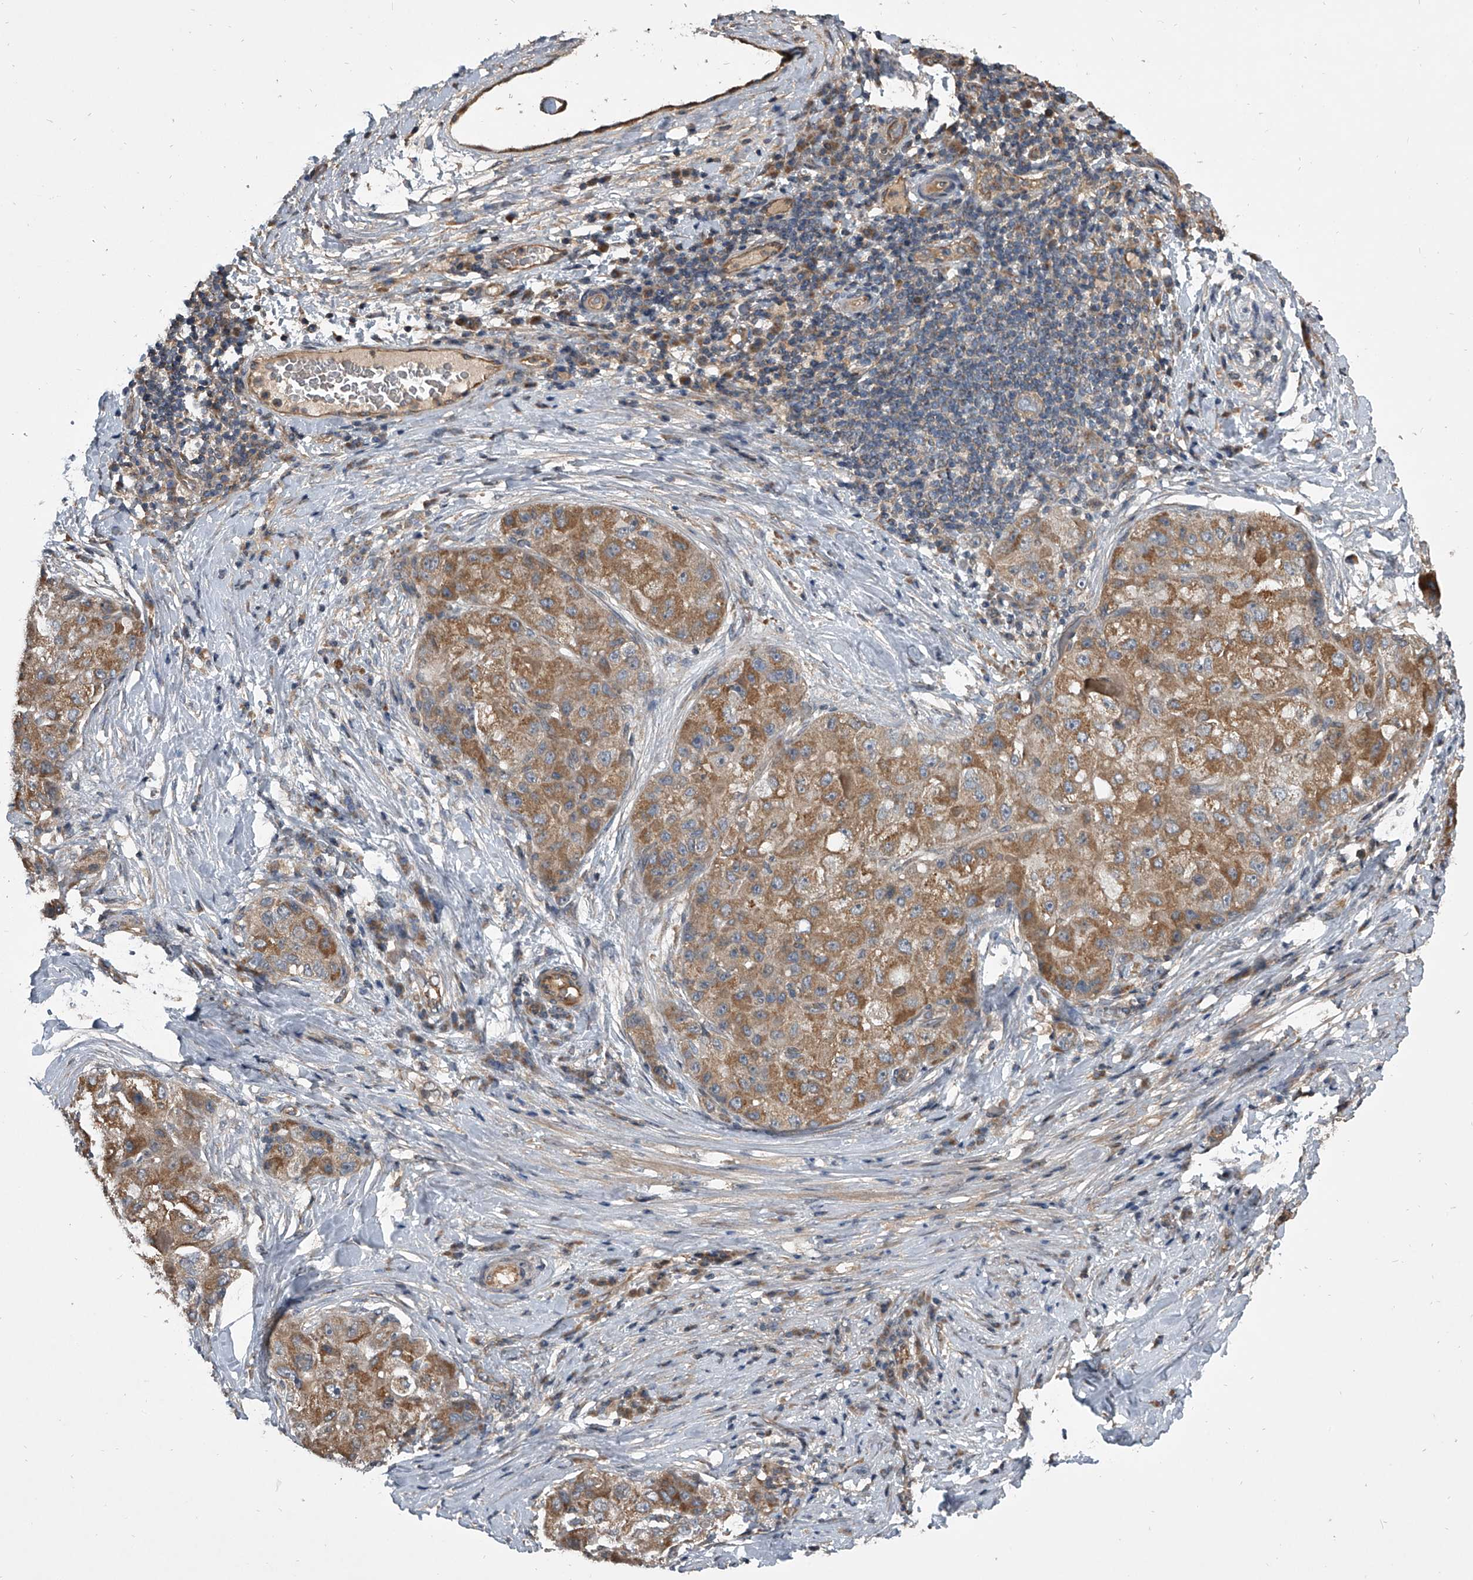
{"staining": {"intensity": "moderate", "quantity": ">75%", "location": "cytoplasmic/membranous"}, "tissue": "liver cancer", "cell_type": "Tumor cells", "image_type": "cancer", "snomed": [{"axis": "morphology", "description": "Carcinoma, Hepatocellular, NOS"}, {"axis": "topography", "description": "Liver"}], "caption": "Immunohistochemical staining of liver hepatocellular carcinoma reveals medium levels of moderate cytoplasmic/membranous protein expression in about >75% of tumor cells.", "gene": "NFS1", "patient": {"sex": "male", "age": 80}}